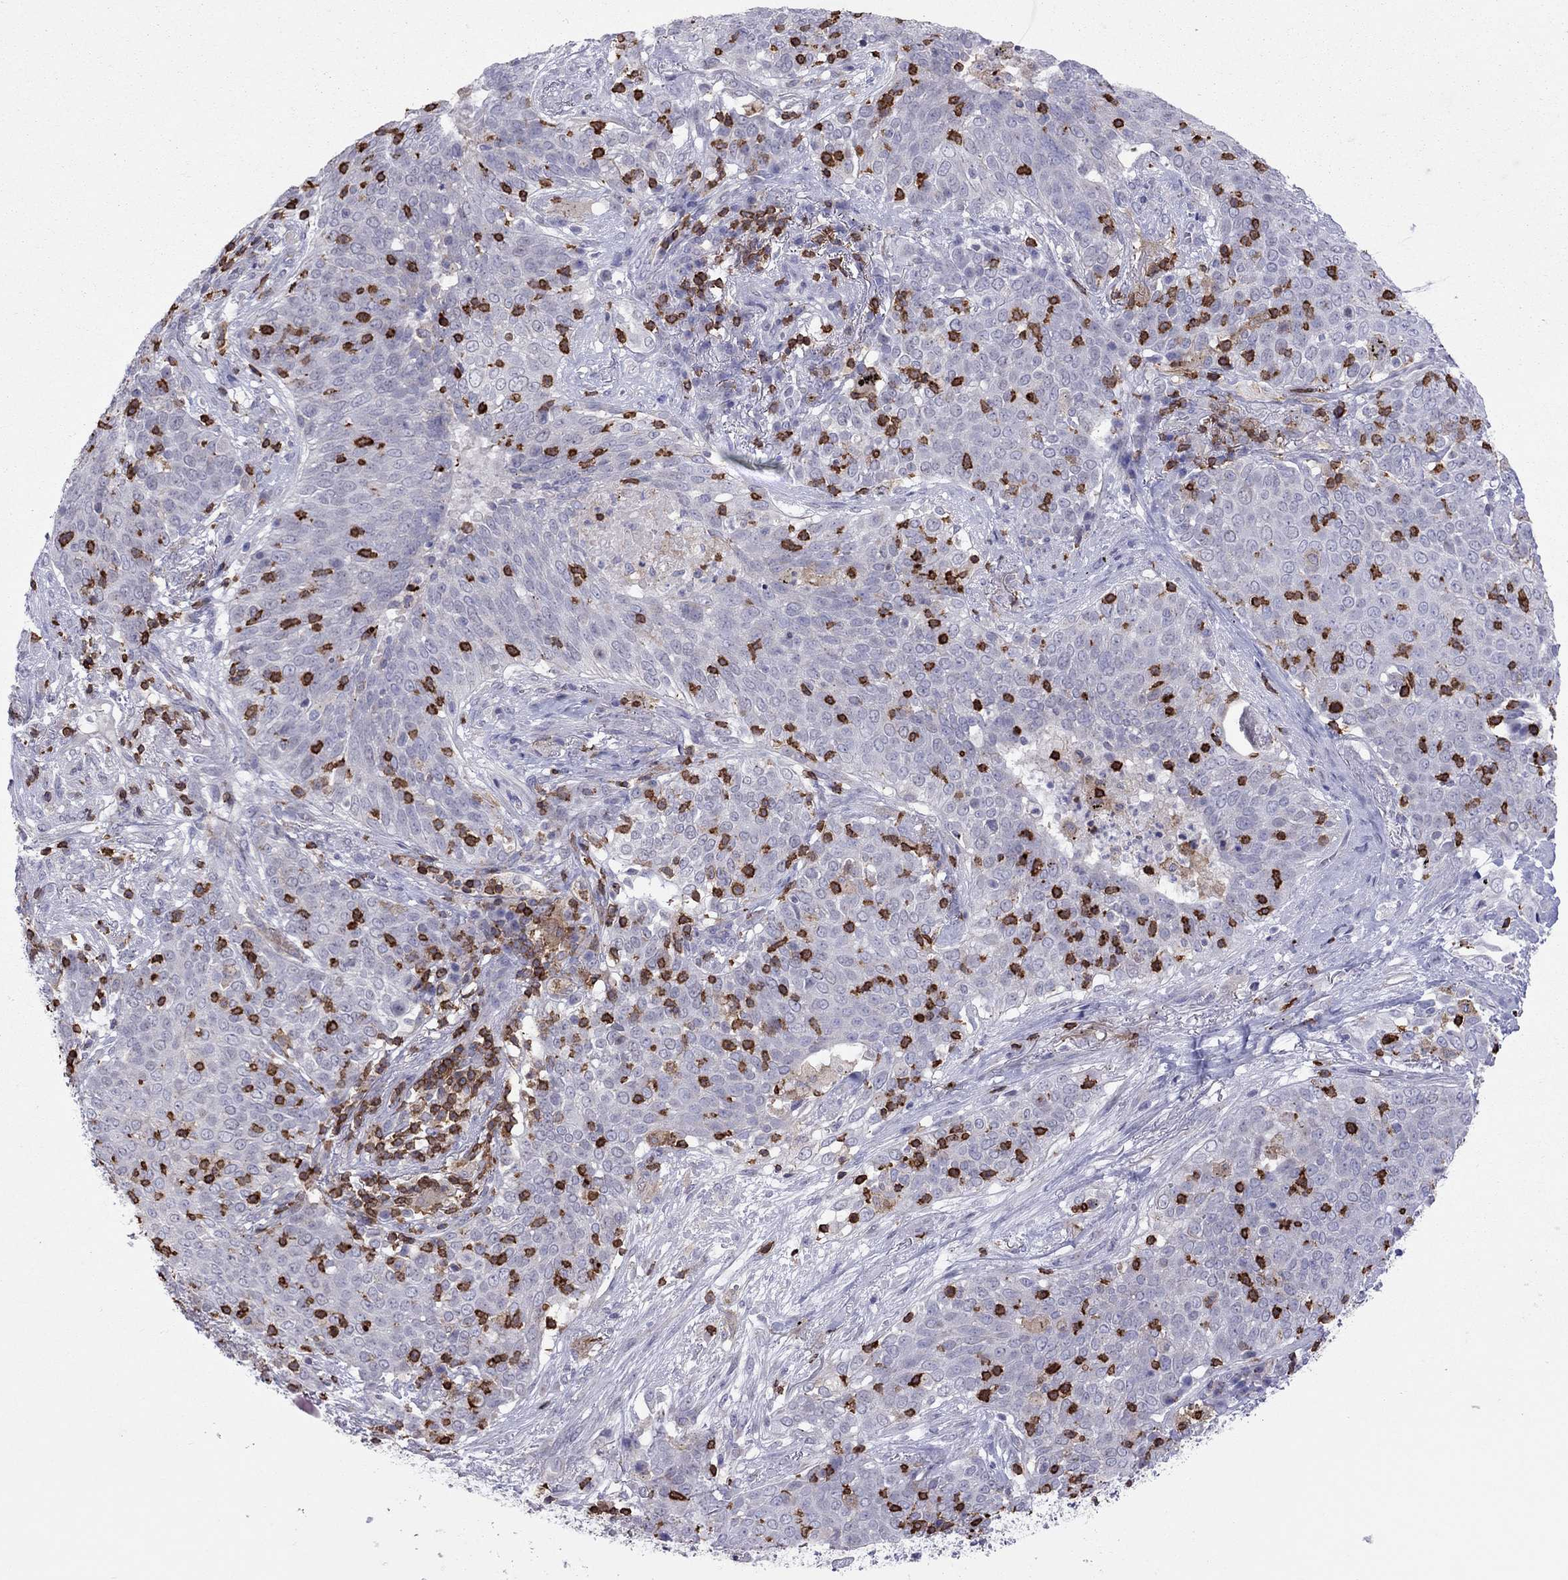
{"staining": {"intensity": "negative", "quantity": "none", "location": "none"}, "tissue": "lung cancer", "cell_type": "Tumor cells", "image_type": "cancer", "snomed": [{"axis": "morphology", "description": "Squamous cell carcinoma, NOS"}, {"axis": "topography", "description": "Lung"}], "caption": "DAB immunohistochemical staining of human squamous cell carcinoma (lung) shows no significant expression in tumor cells.", "gene": "MND1", "patient": {"sex": "male", "age": 82}}